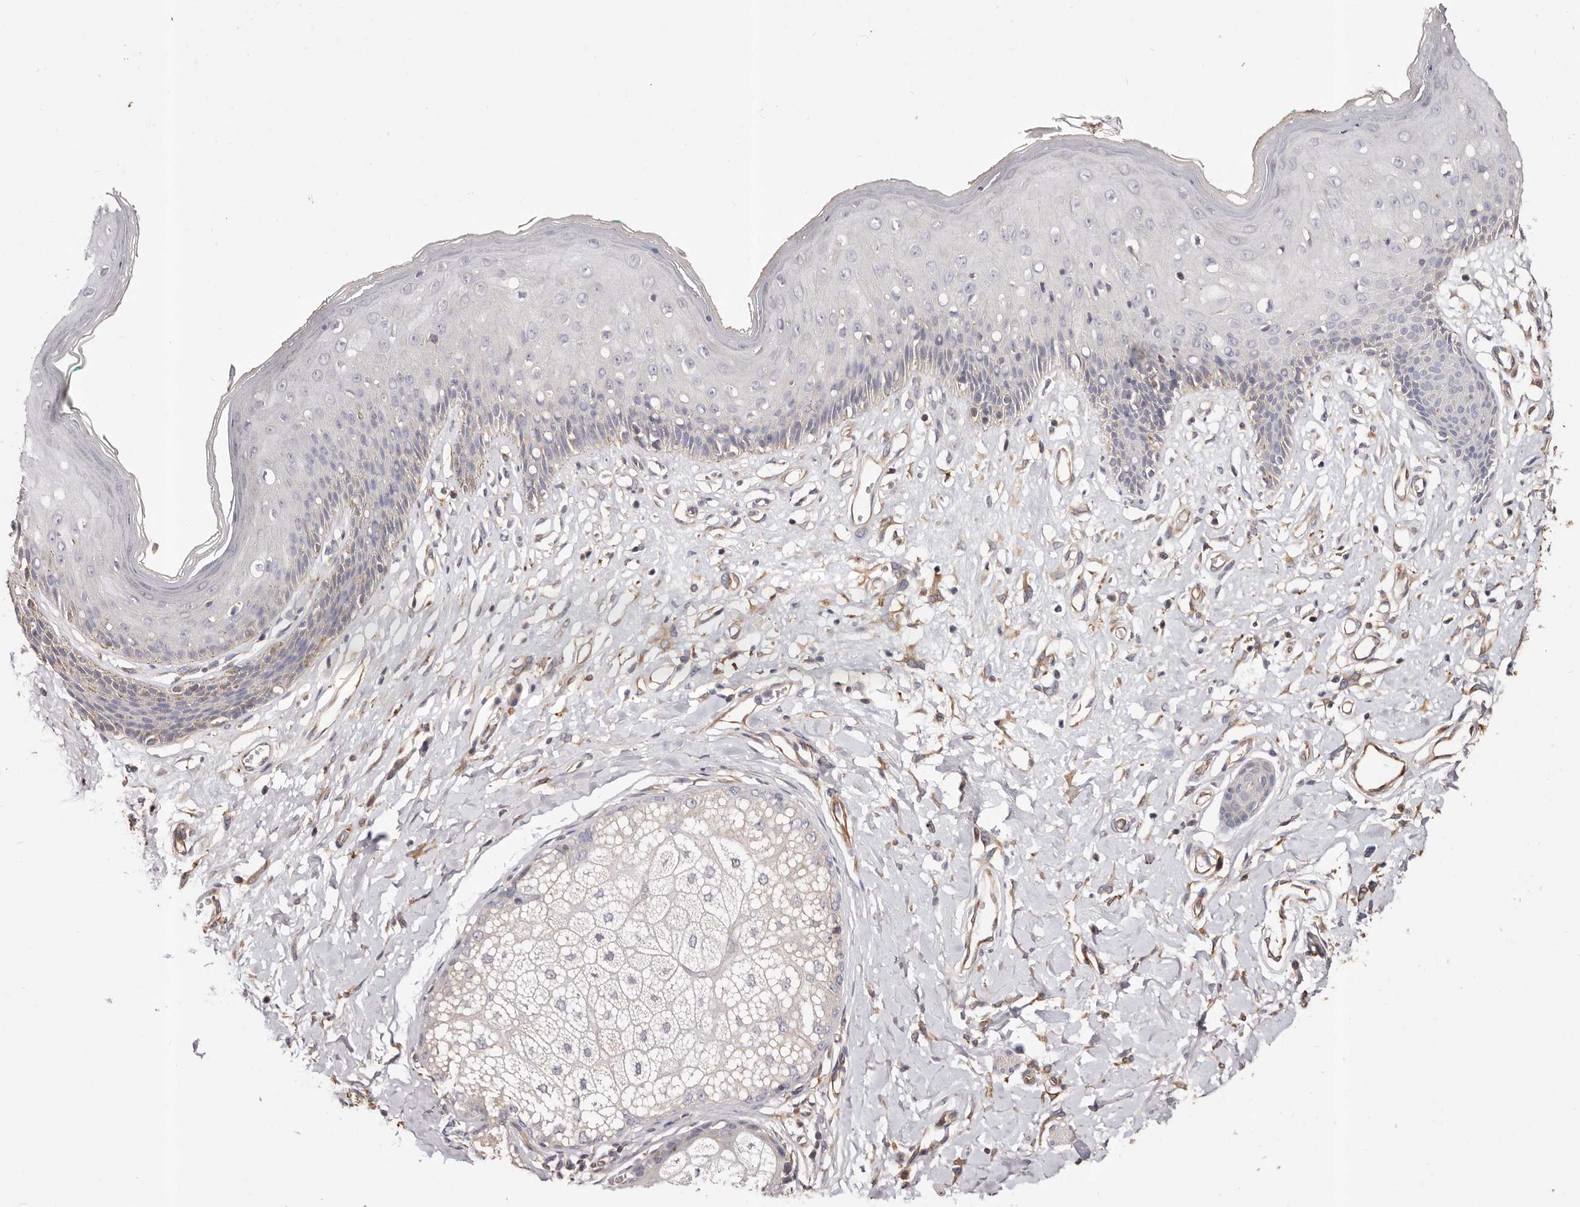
{"staining": {"intensity": "negative", "quantity": "none", "location": "none"}, "tissue": "skin", "cell_type": "Epidermal cells", "image_type": "normal", "snomed": [{"axis": "morphology", "description": "Normal tissue, NOS"}, {"axis": "morphology", "description": "Squamous cell carcinoma, NOS"}, {"axis": "topography", "description": "Vulva"}], "caption": "Protein analysis of benign skin shows no significant staining in epidermal cells.", "gene": "THBS3", "patient": {"sex": "female", "age": 85}}